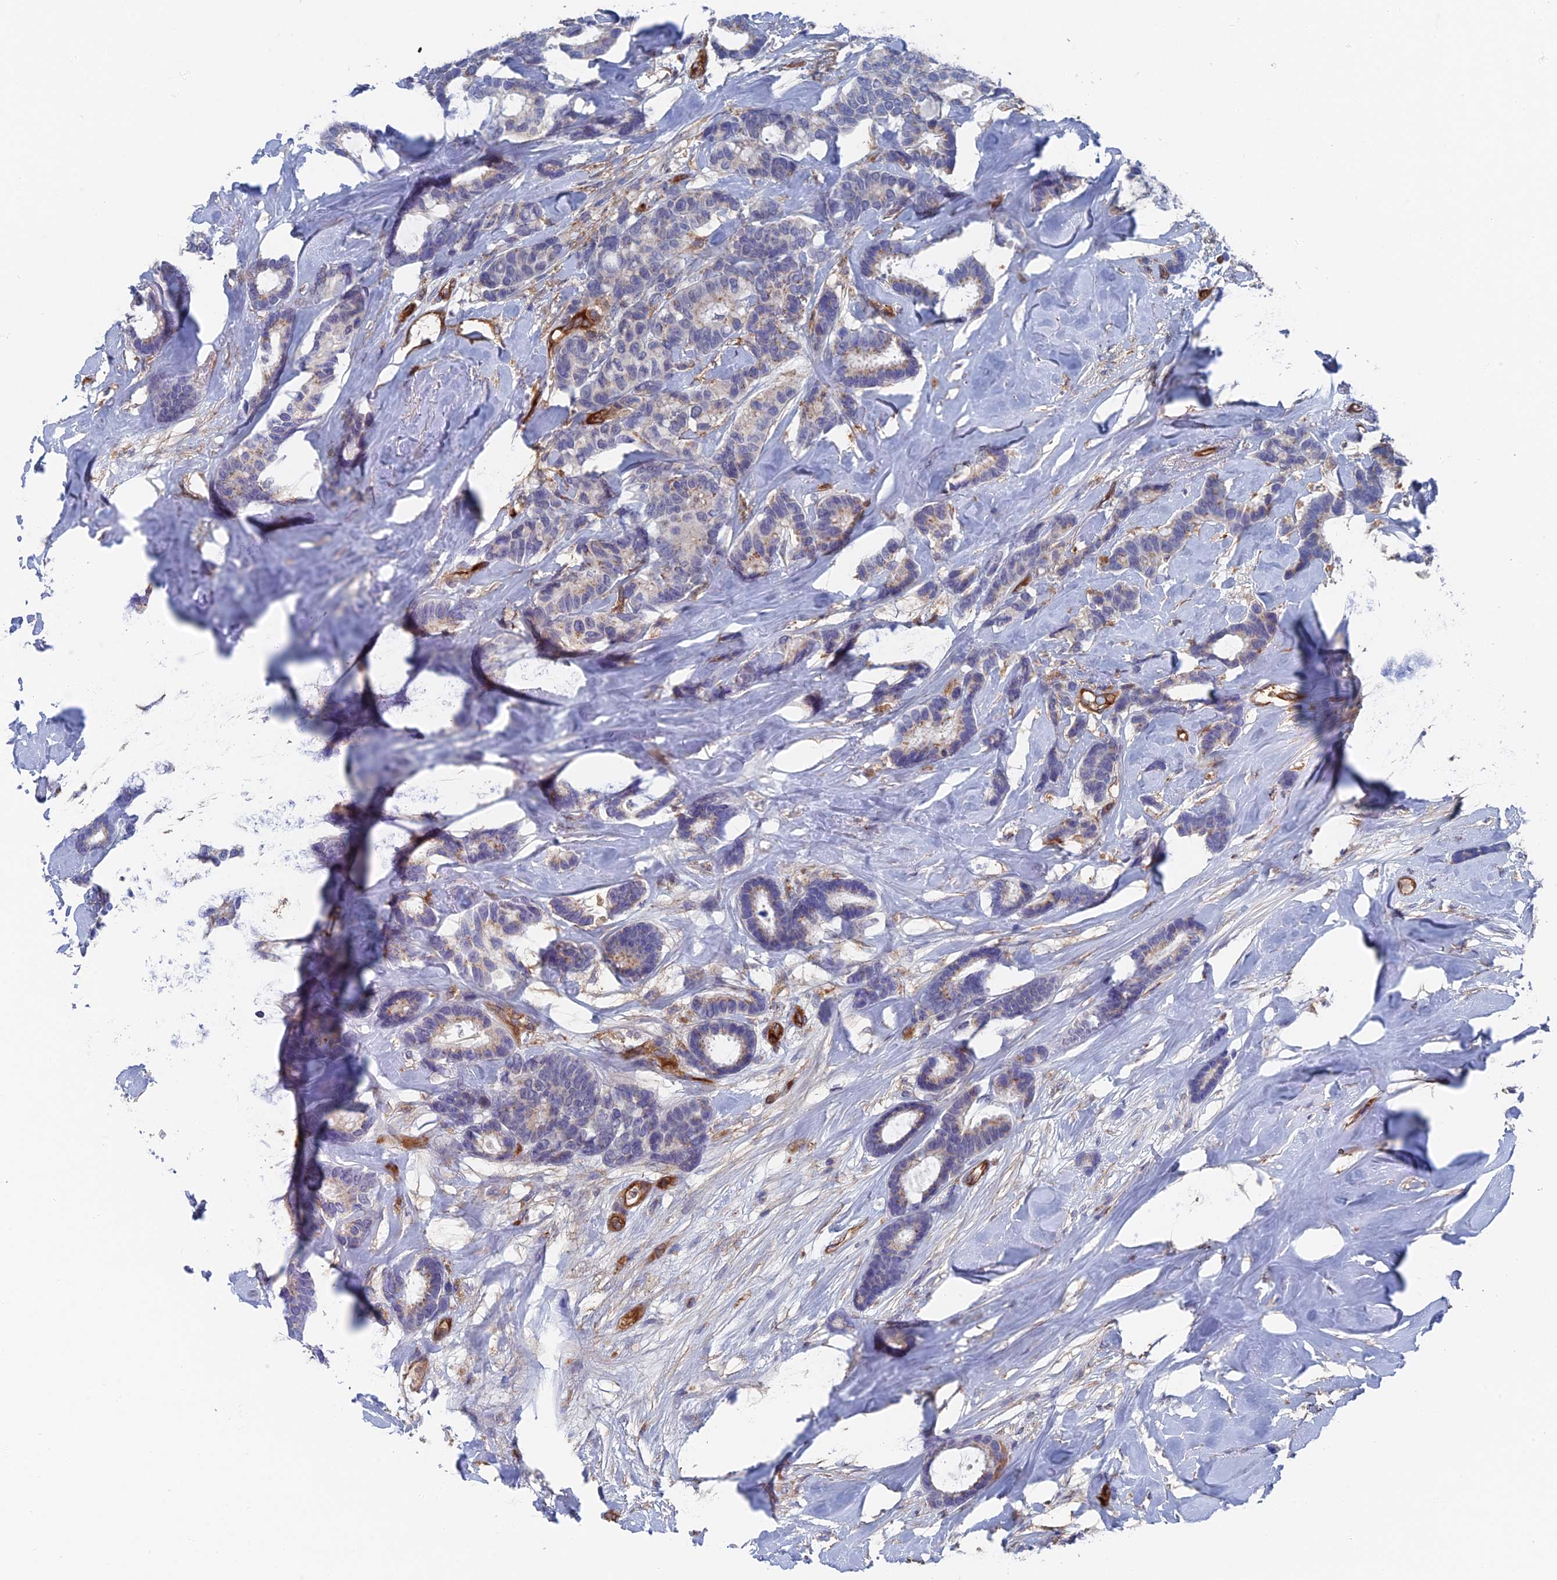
{"staining": {"intensity": "negative", "quantity": "none", "location": "none"}, "tissue": "breast cancer", "cell_type": "Tumor cells", "image_type": "cancer", "snomed": [{"axis": "morphology", "description": "Duct carcinoma"}, {"axis": "topography", "description": "Breast"}], "caption": "Immunohistochemistry (IHC) image of human invasive ductal carcinoma (breast) stained for a protein (brown), which shows no positivity in tumor cells.", "gene": "ARAP3", "patient": {"sex": "female", "age": 87}}